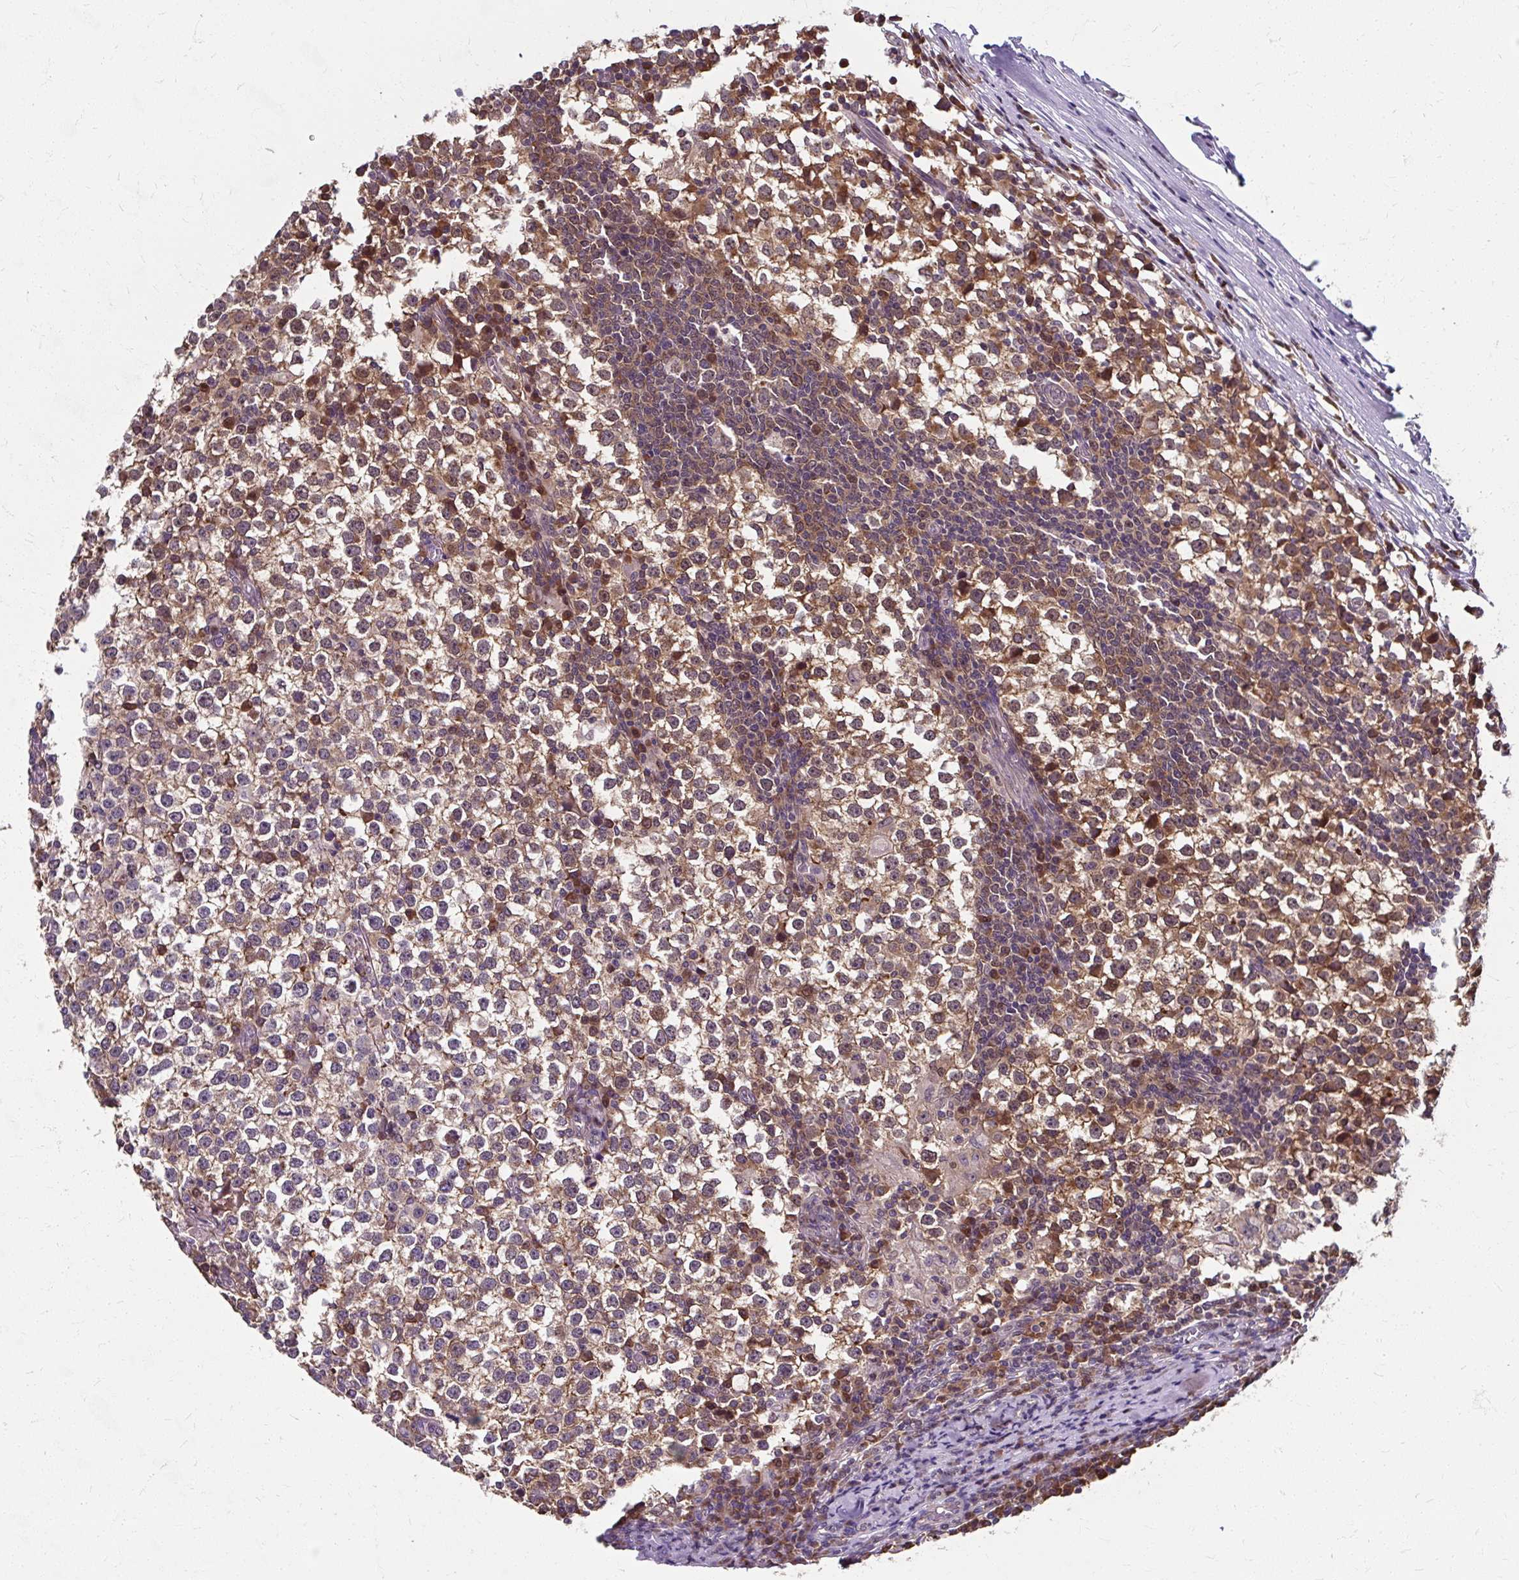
{"staining": {"intensity": "moderate", "quantity": "25%-75%", "location": "cytoplasmic/membranous,nuclear"}, "tissue": "testis cancer", "cell_type": "Tumor cells", "image_type": "cancer", "snomed": [{"axis": "morphology", "description": "Seminoma, NOS"}, {"axis": "topography", "description": "Testis"}], "caption": "Testis cancer (seminoma) tissue exhibits moderate cytoplasmic/membranous and nuclear staining in approximately 25%-75% of tumor cells (DAB IHC, brown staining for protein, blue staining for nuclei).", "gene": "ZNF555", "patient": {"sex": "male", "age": 65}}